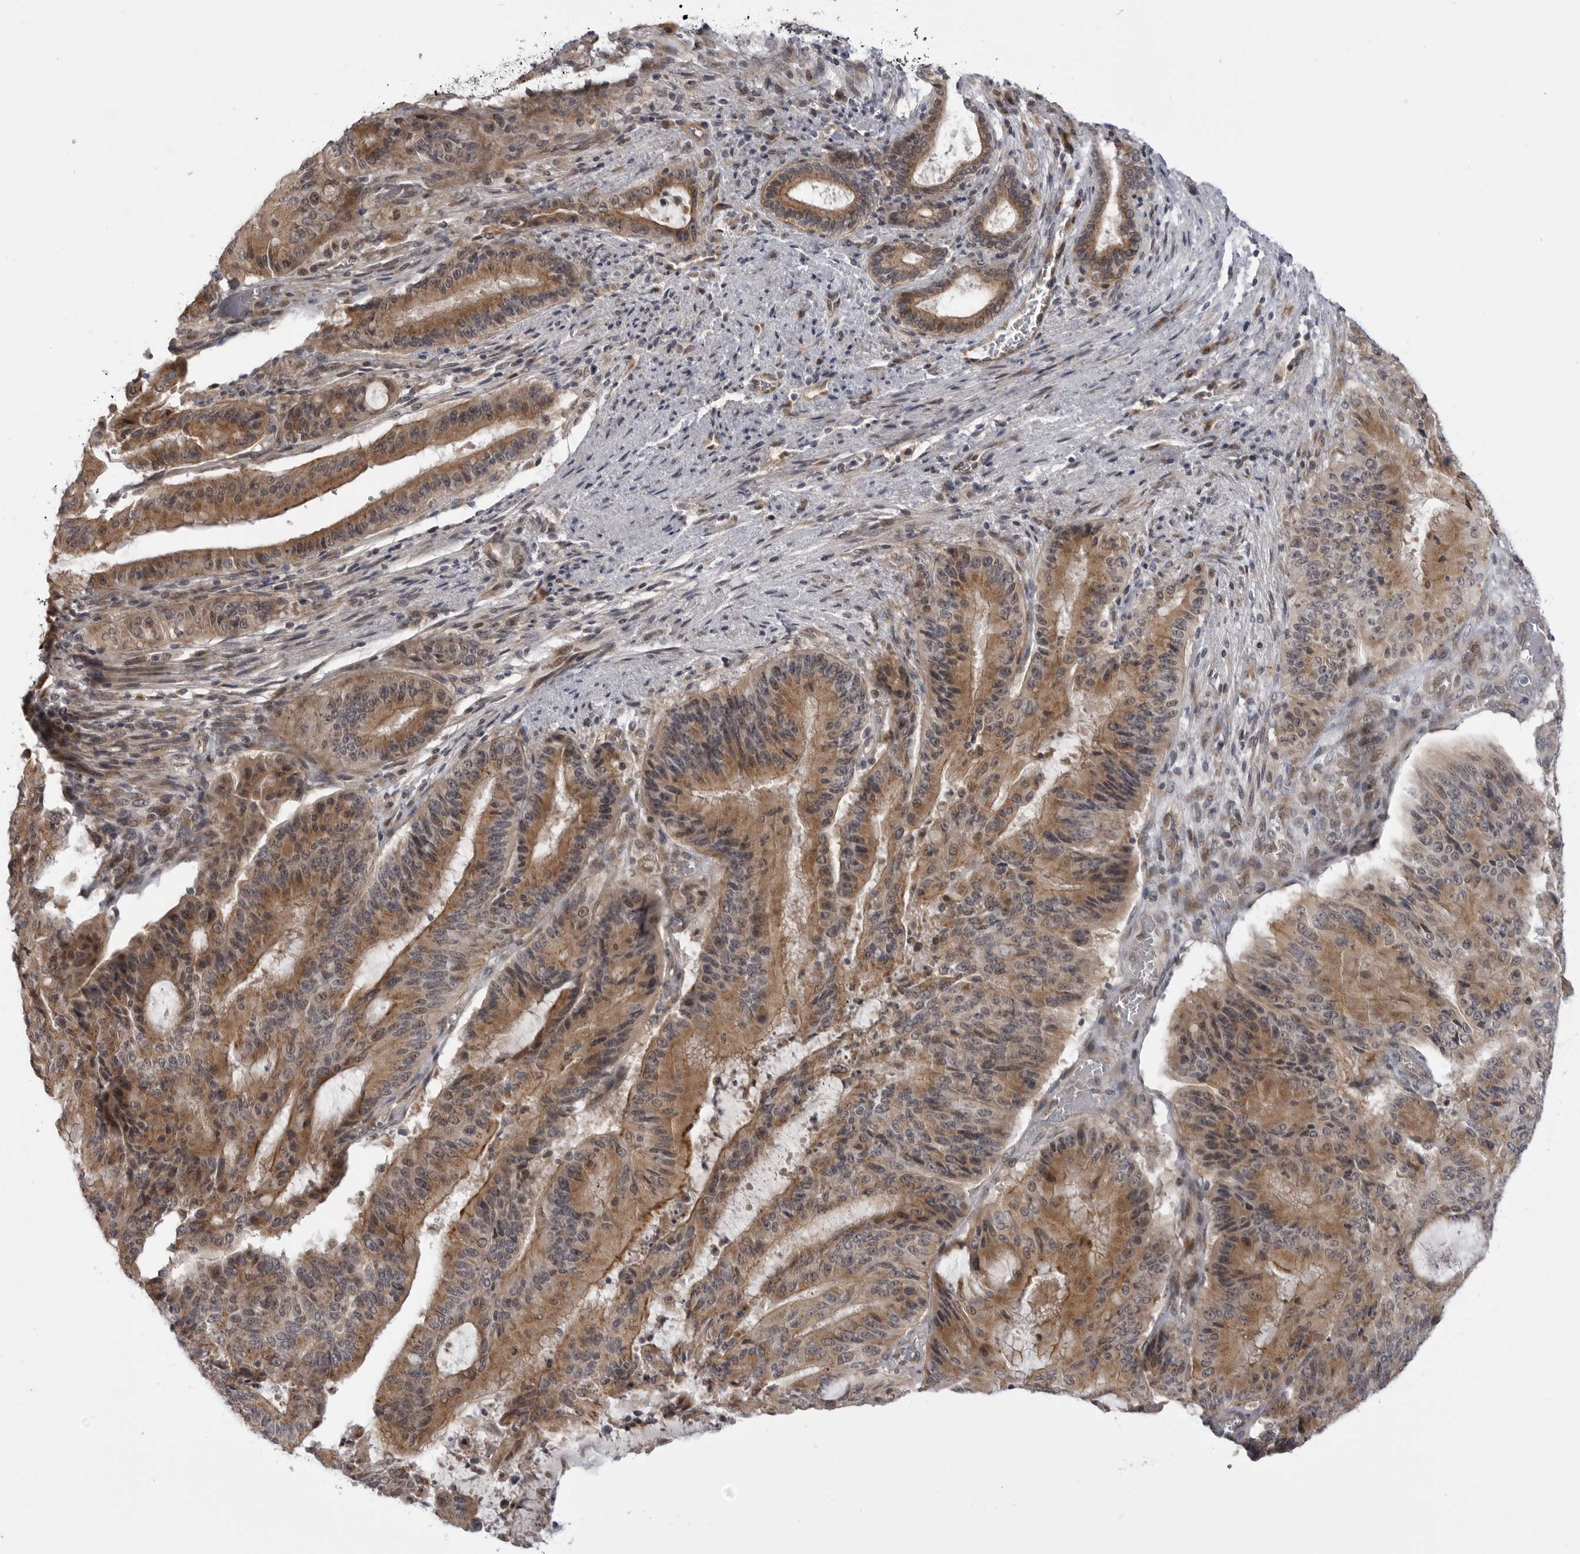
{"staining": {"intensity": "moderate", "quantity": ">75%", "location": "cytoplasmic/membranous,nuclear"}, "tissue": "liver cancer", "cell_type": "Tumor cells", "image_type": "cancer", "snomed": [{"axis": "morphology", "description": "Normal tissue, NOS"}, {"axis": "morphology", "description": "Cholangiocarcinoma"}, {"axis": "topography", "description": "Liver"}, {"axis": "topography", "description": "Peripheral nerve tissue"}], "caption": "Approximately >75% of tumor cells in human liver cancer (cholangiocarcinoma) exhibit moderate cytoplasmic/membranous and nuclear protein positivity as visualized by brown immunohistochemical staining.", "gene": "LRRC45", "patient": {"sex": "female", "age": 73}}